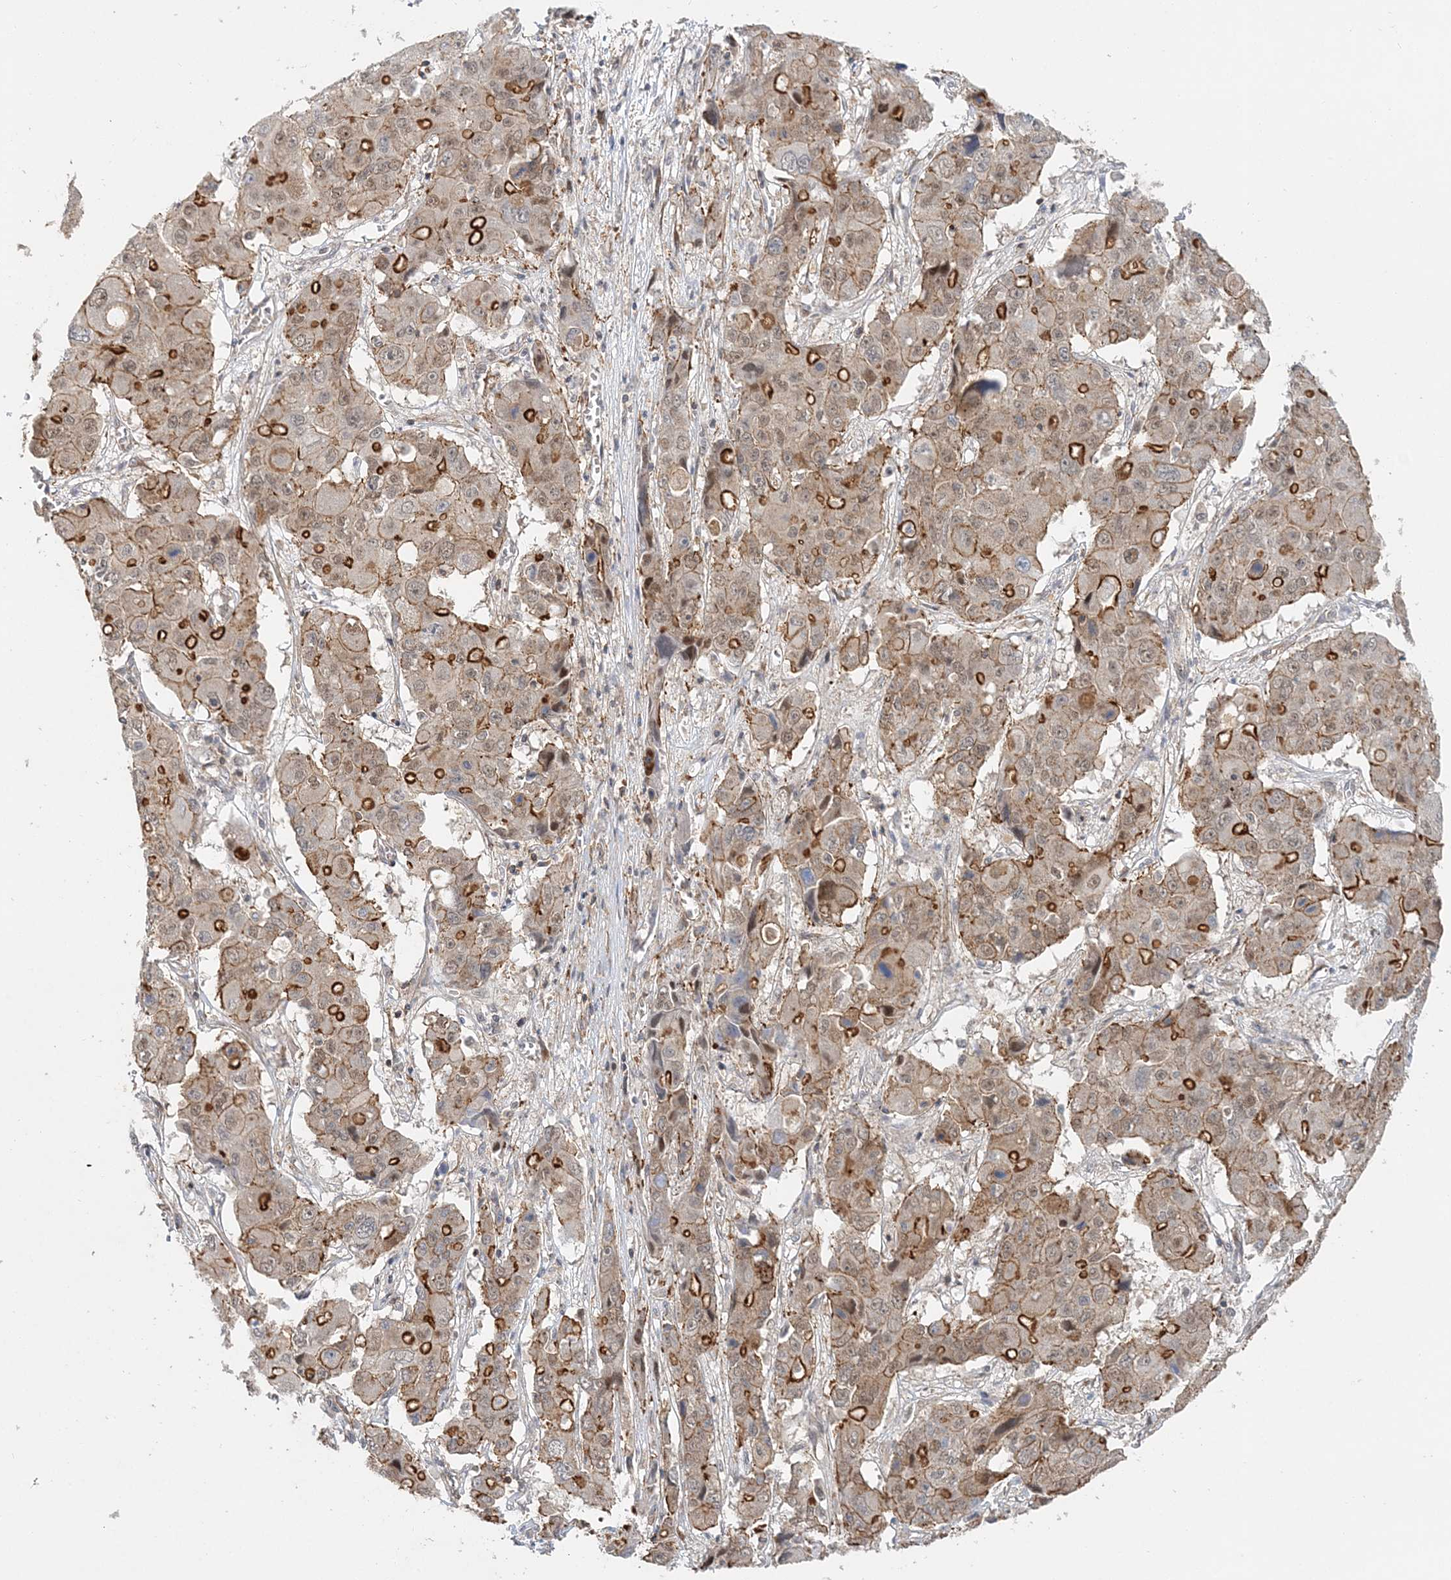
{"staining": {"intensity": "strong", "quantity": "<25%", "location": "cytoplasmic/membranous"}, "tissue": "liver cancer", "cell_type": "Tumor cells", "image_type": "cancer", "snomed": [{"axis": "morphology", "description": "Cholangiocarcinoma"}, {"axis": "topography", "description": "Liver"}], "caption": "Strong cytoplasmic/membranous staining is seen in about <25% of tumor cells in liver cholangiocarcinoma. Immunohistochemistry (ihc) stains the protein in brown and the nuclei are stained blue.", "gene": "MAT2B", "patient": {"sex": "male", "age": 67}}